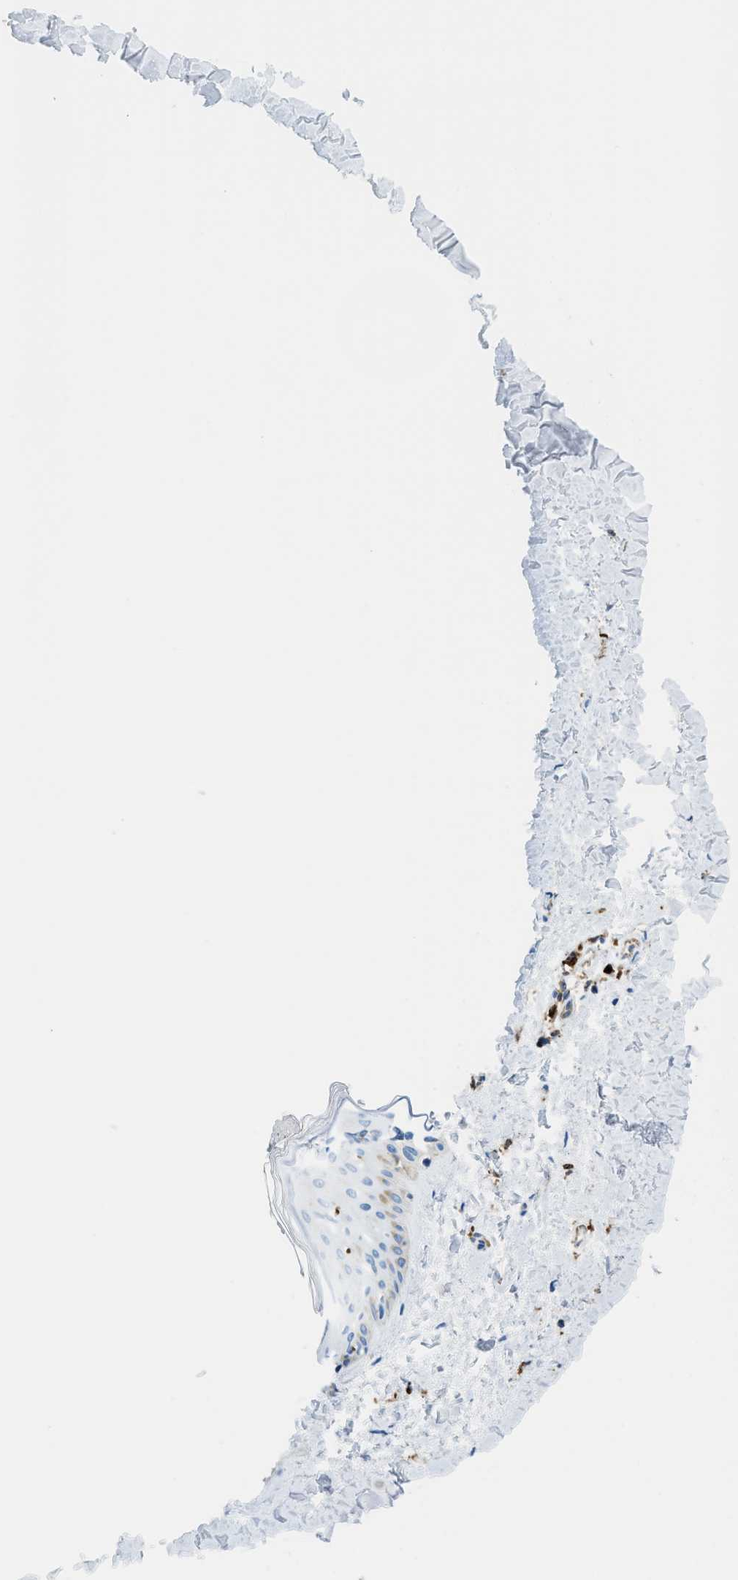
{"staining": {"intensity": "negative", "quantity": "none", "location": "none"}, "tissue": "skin", "cell_type": "Fibroblasts", "image_type": "normal", "snomed": [{"axis": "morphology", "description": "Normal tissue, NOS"}, {"axis": "topography", "description": "Skin"}], "caption": "This is an immunohistochemistry (IHC) micrograph of unremarkable skin. There is no positivity in fibroblasts.", "gene": "CD226", "patient": {"sex": "female", "age": 41}}